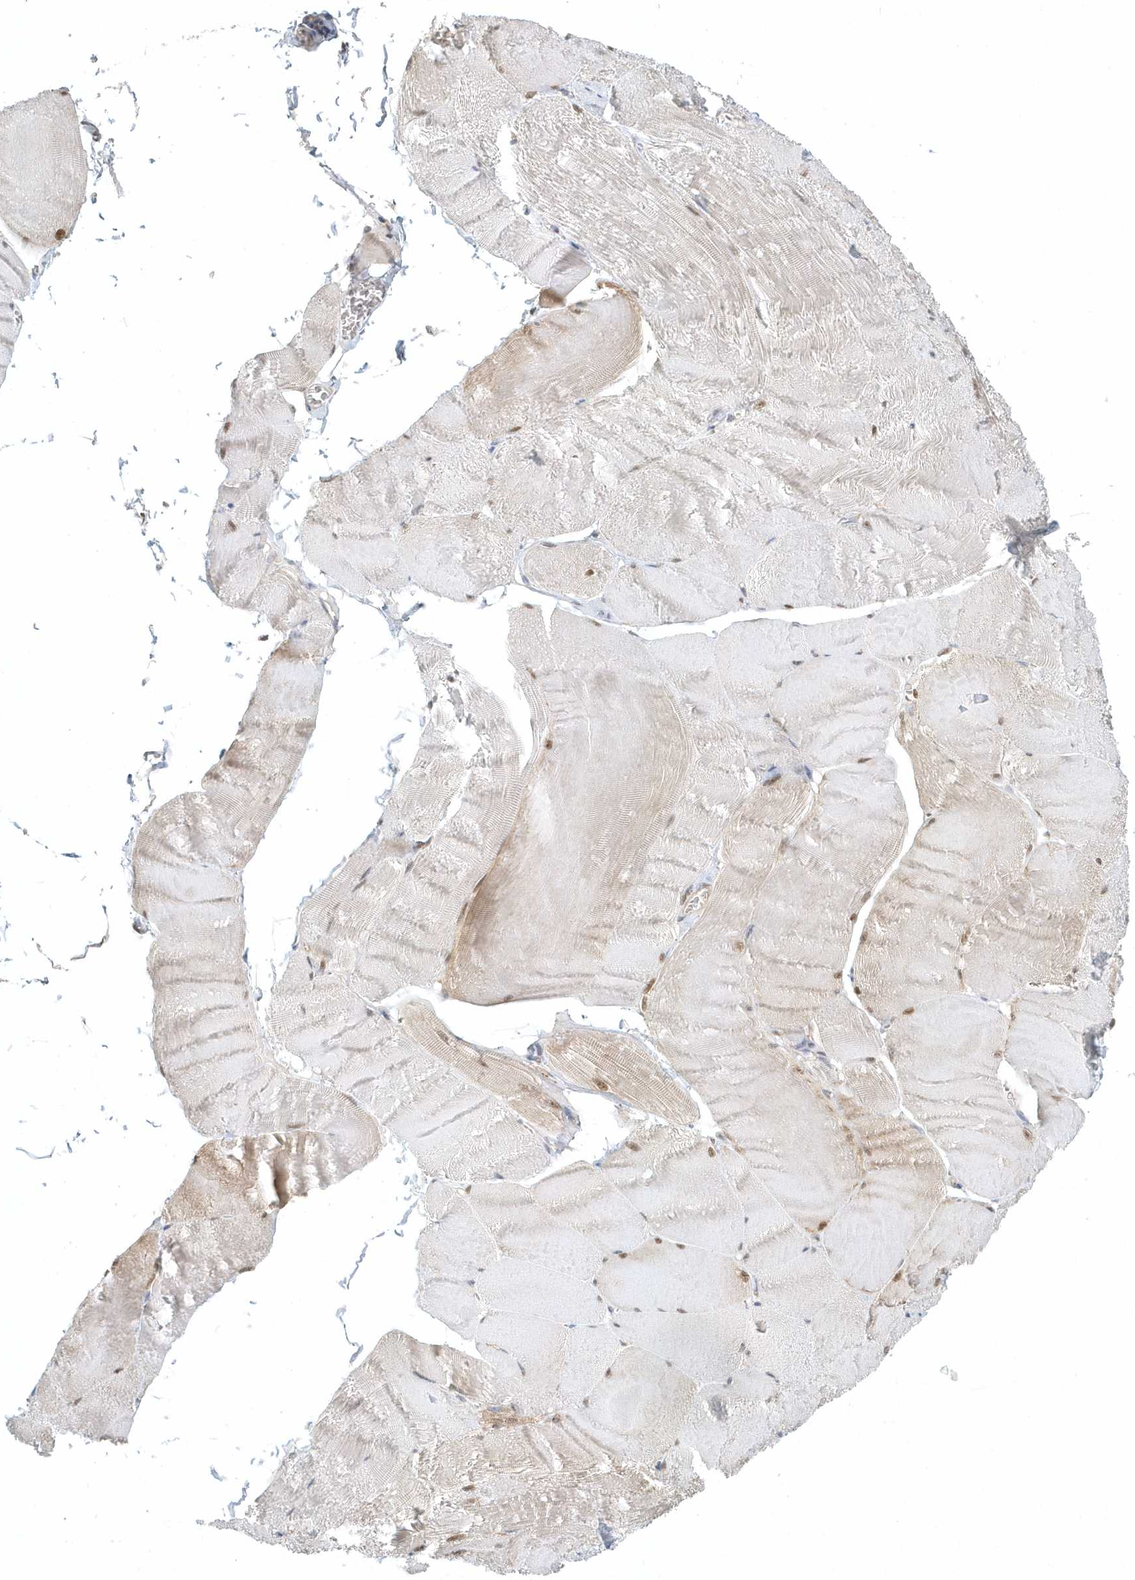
{"staining": {"intensity": "moderate", "quantity": "25%-75%", "location": "nuclear"}, "tissue": "skeletal muscle", "cell_type": "Myocytes", "image_type": "normal", "snomed": [{"axis": "morphology", "description": "Normal tissue, NOS"}, {"axis": "morphology", "description": "Basal cell carcinoma"}, {"axis": "topography", "description": "Skeletal muscle"}], "caption": "A high-resolution histopathology image shows immunohistochemistry staining of benign skeletal muscle, which shows moderate nuclear expression in approximately 25%-75% of myocytes.", "gene": "PSMD6", "patient": {"sex": "female", "age": 64}}